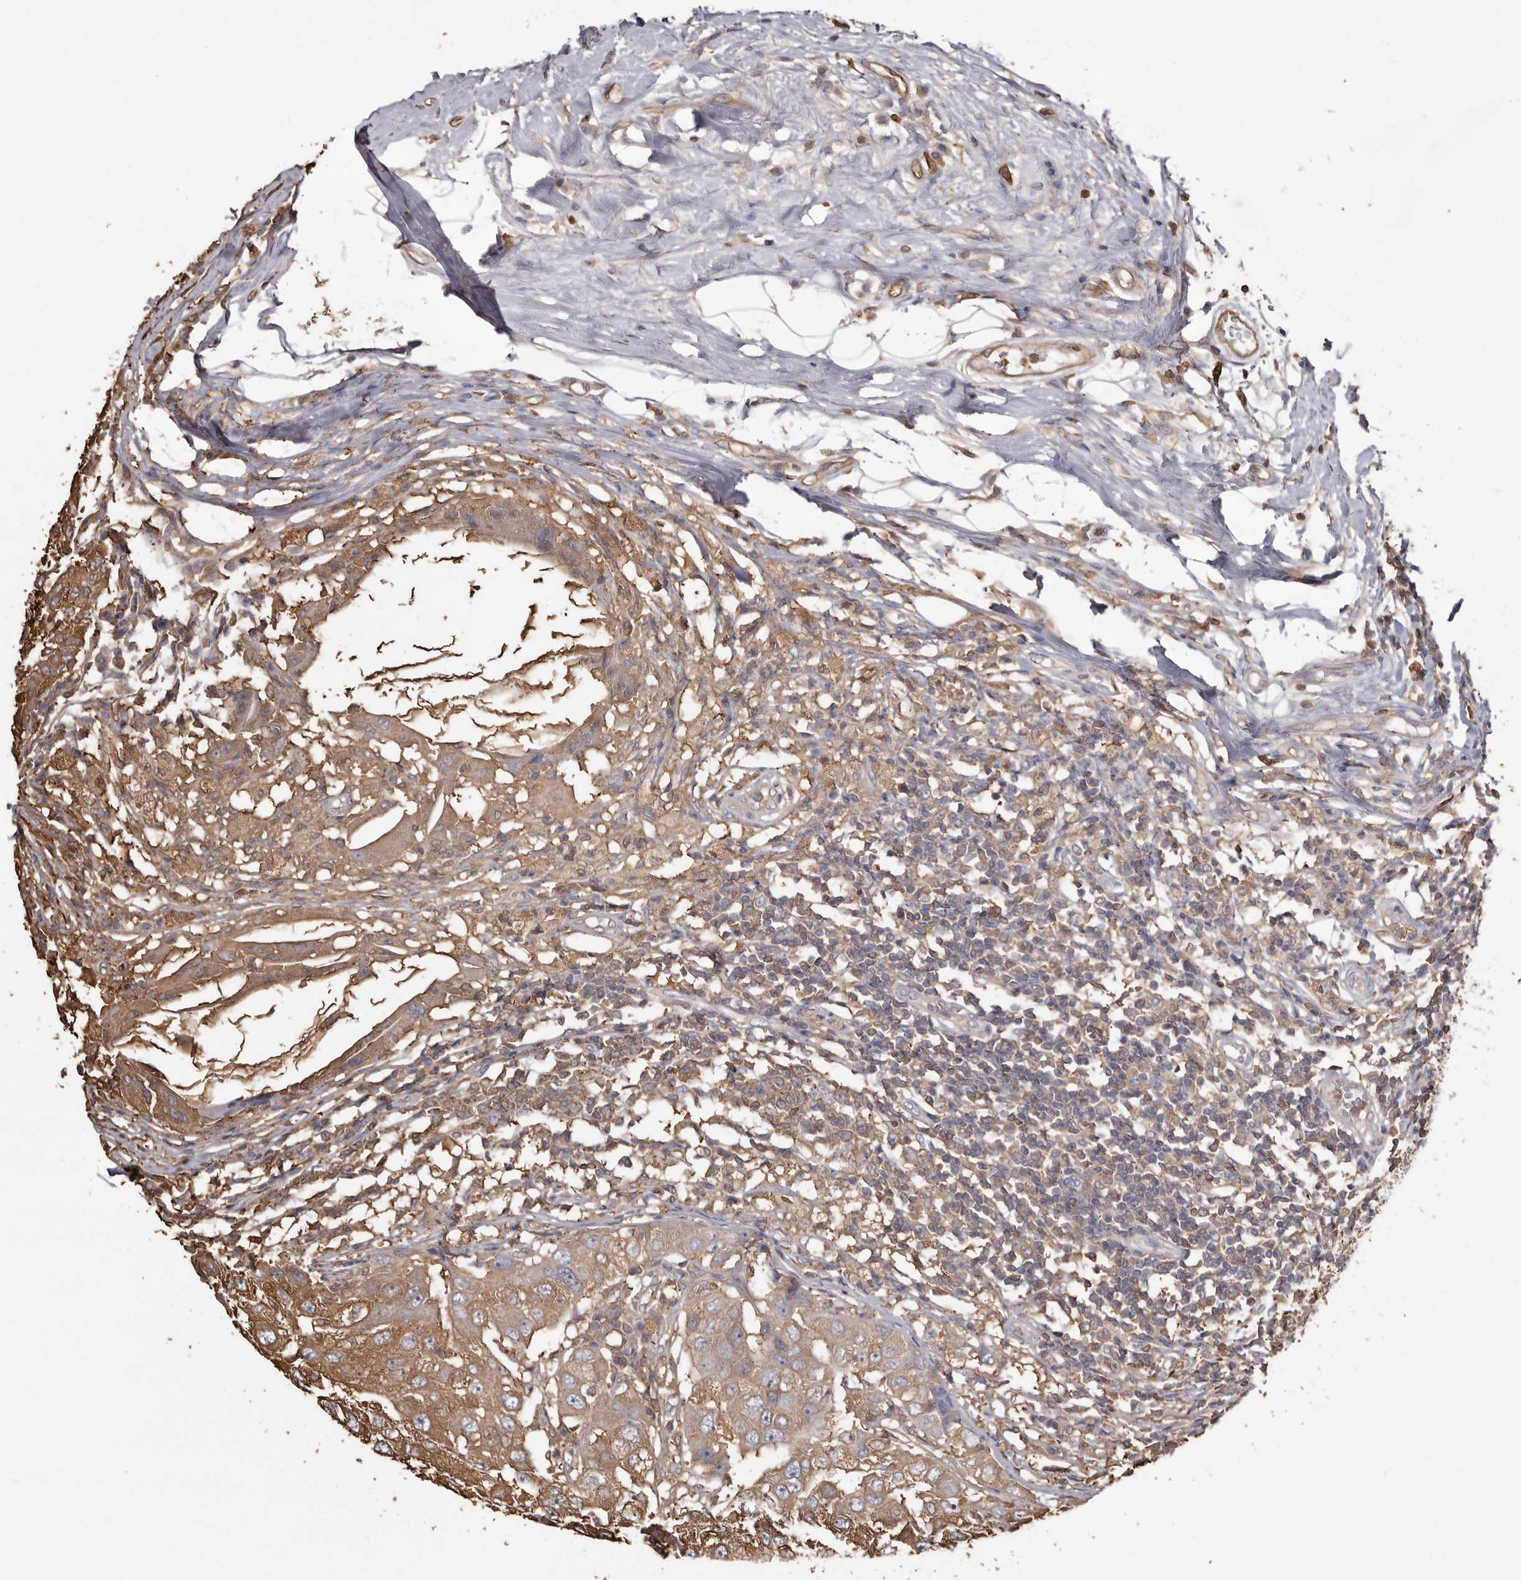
{"staining": {"intensity": "moderate", "quantity": ">75%", "location": "cytoplasmic/membranous"}, "tissue": "breast cancer", "cell_type": "Tumor cells", "image_type": "cancer", "snomed": [{"axis": "morphology", "description": "Duct carcinoma"}, {"axis": "topography", "description": "Breast"}], "caption": "Tumor cells demonstrate medium levels of moderate cytoplasmic/membranous positivity in approximately >75% of cells in infiltrating ductal carcinoma (breast). (DAB IHC with brightfield microscopy, high magnification).", "gene": "PKM", "patient": {"sex": "female", "age": 27}}